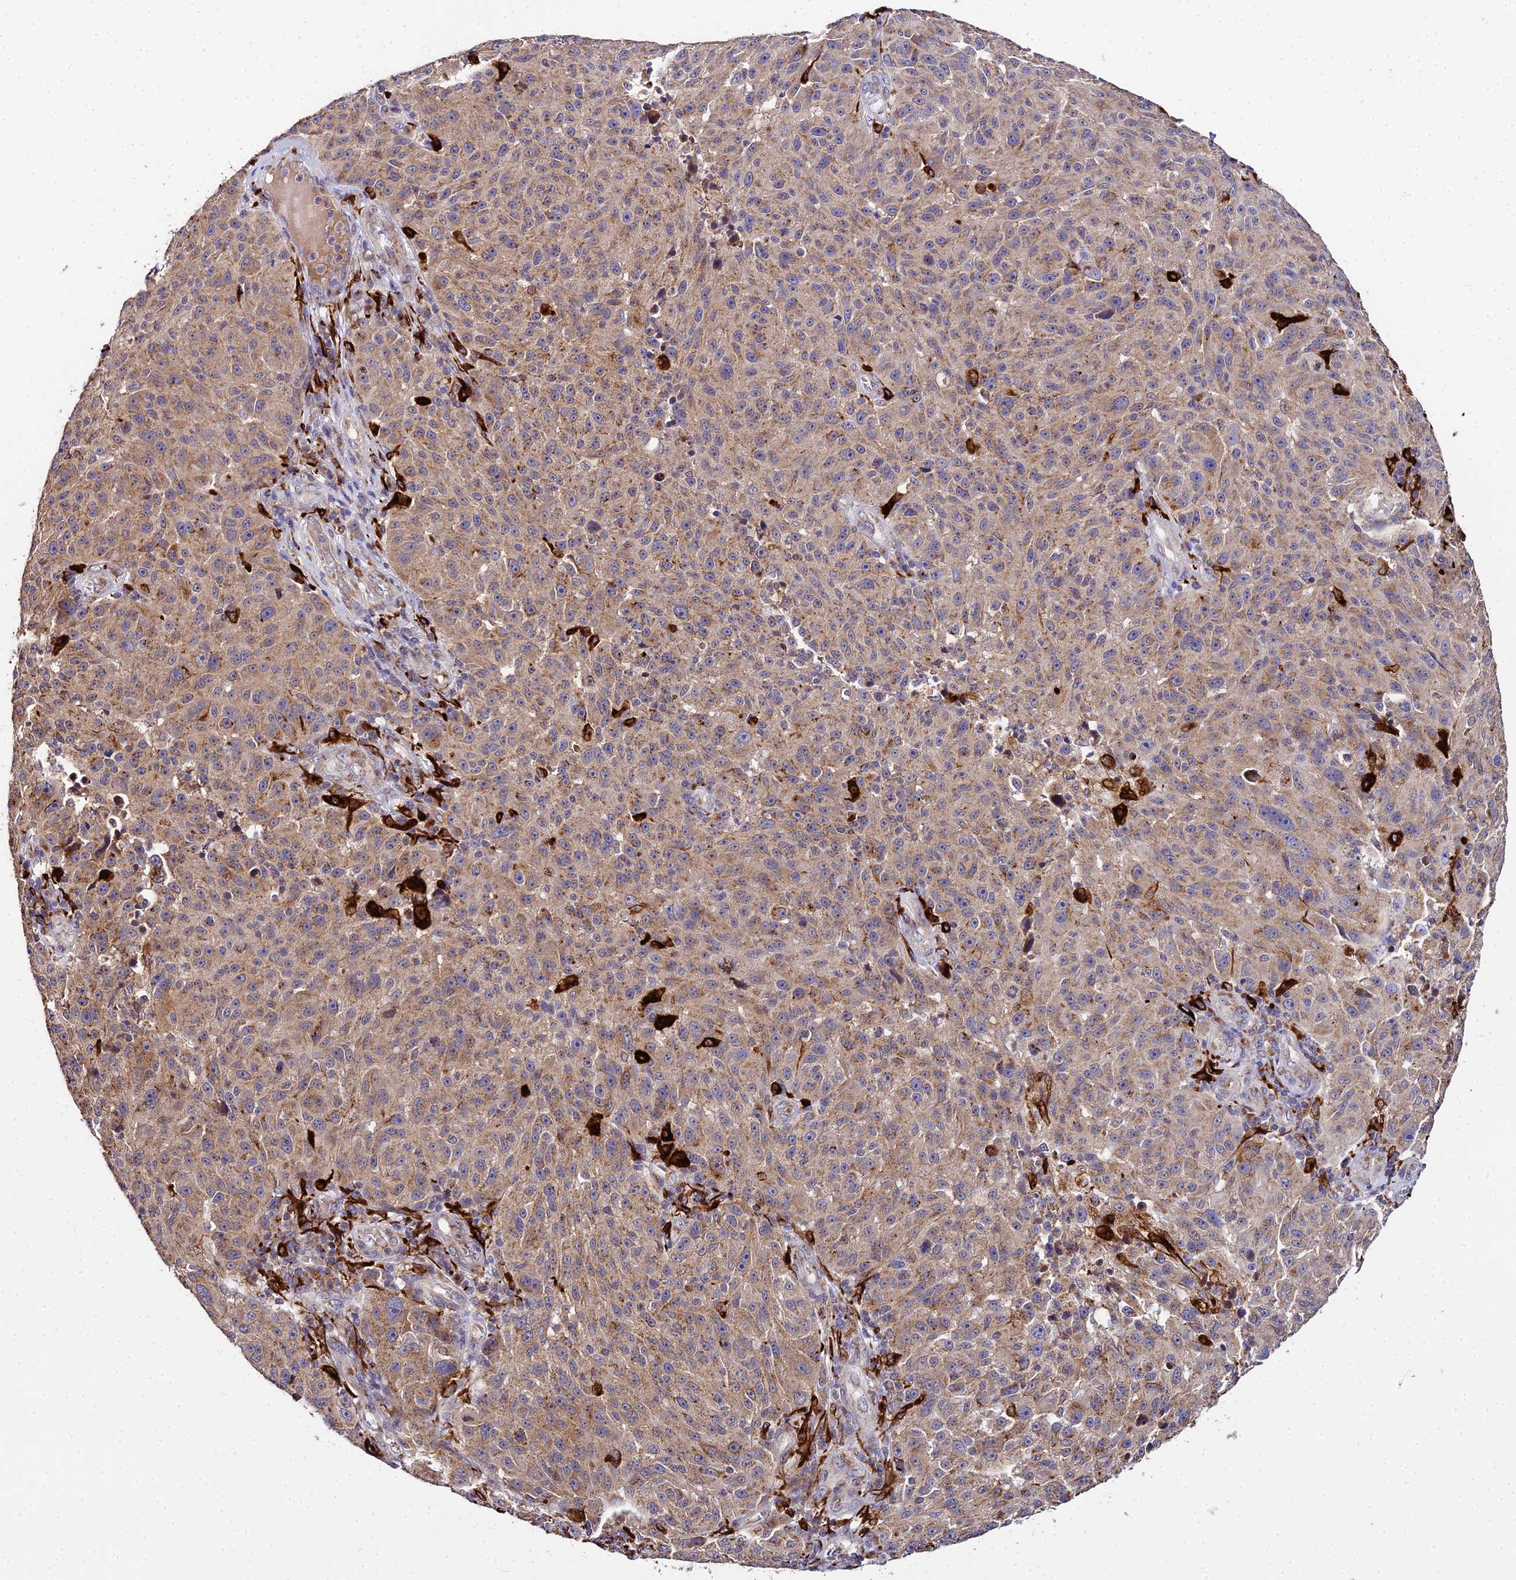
{"staining": {"intensity": "moderate", "quantity": ">75%", "location": "cytoplasmic/membranous"}, "tissue": "melanoma", "cell_type": "Tumor cells", "image_type": "cancer", "snomed": [{"axis": "morphology", "description": "Malignant melanoma, NOS"}, {"axis": "topography", "description": "Skin"}], "caption": "A photomicrograph of human melanoma stained for a protein displays moderate cytoplasmic/membranous brown staining in tumor cells.", "gene": "PEX19", "patient": {"sex": "male", "age": 53}}